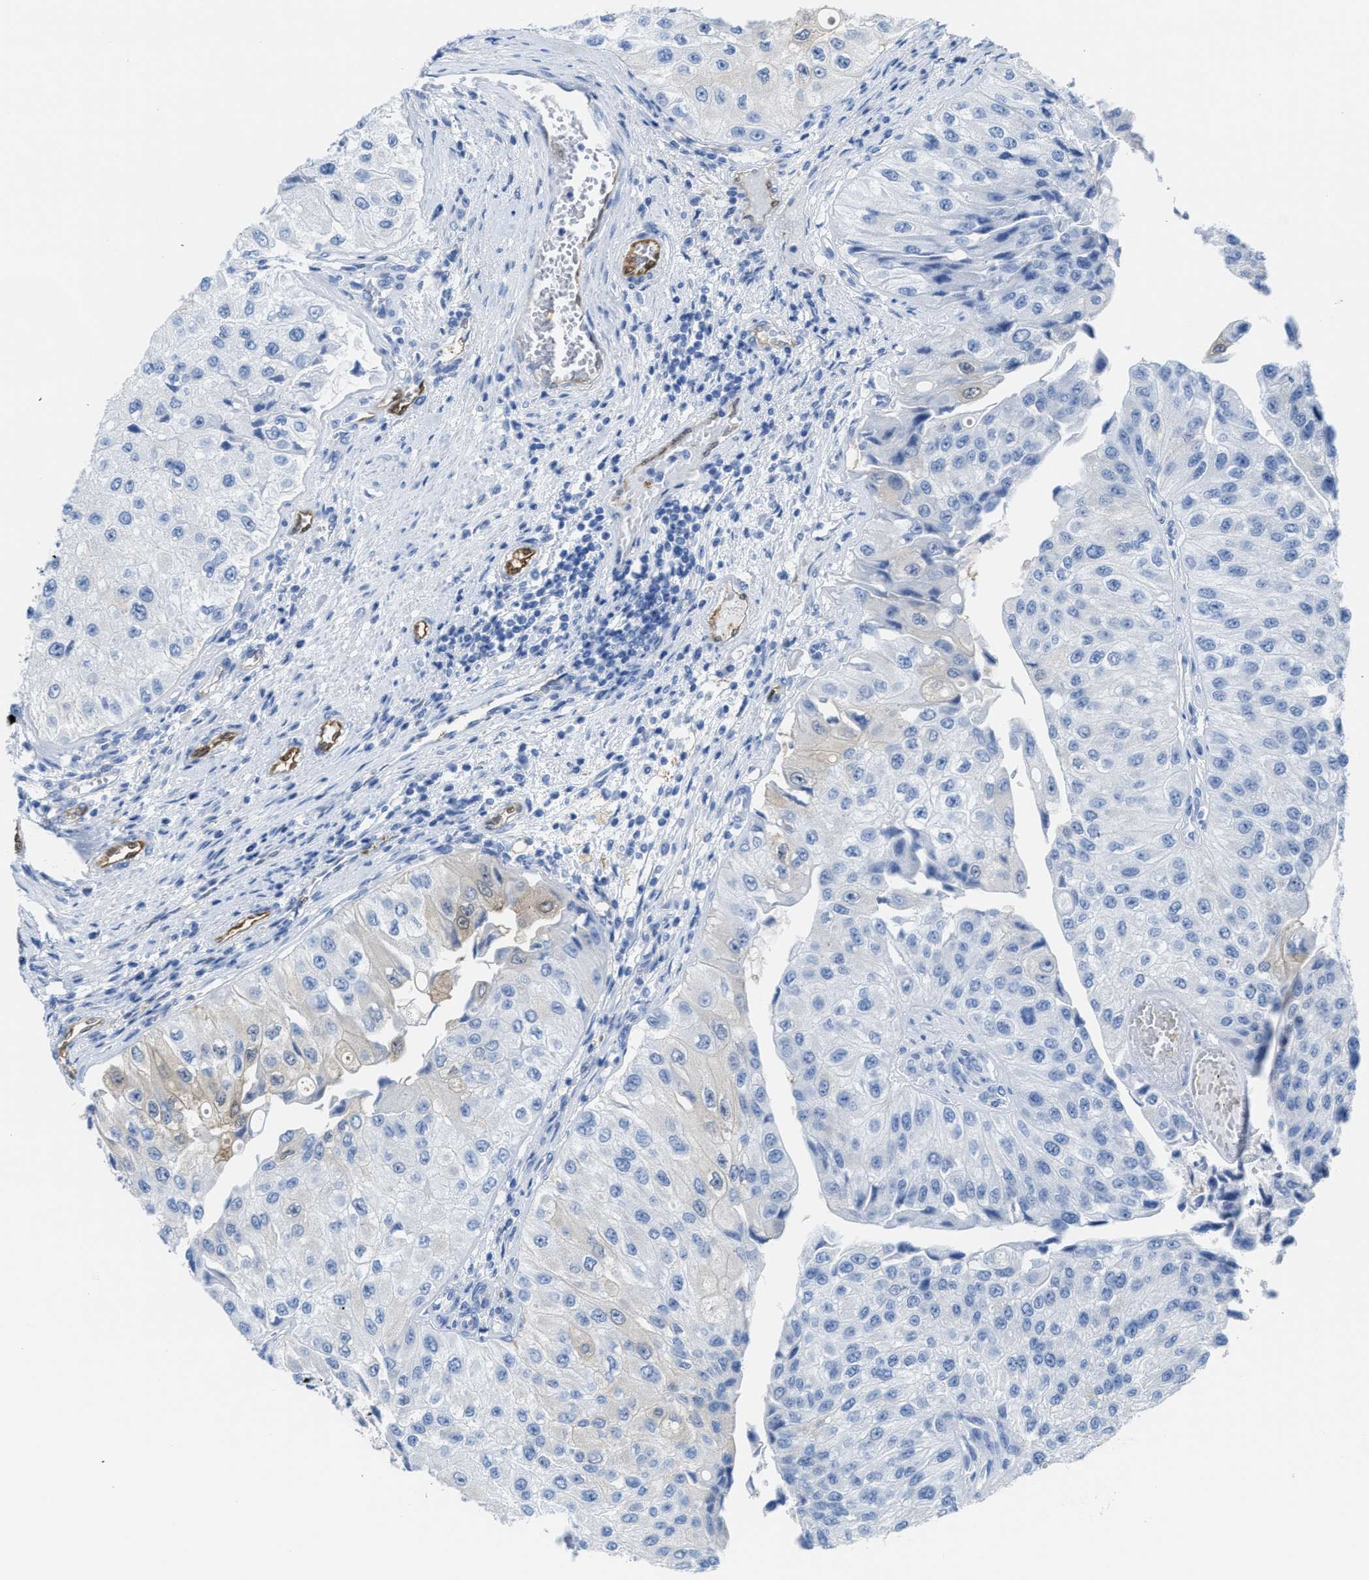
{"staining": {"intensity": "negative", "quantity": "none", "location": "none"}, "tissue": "urothelial cancer", "cell_type": "Tumor cells", "image_type": "cancer", "snomed": [{"axis": "morphology", "description": "Urothelial carcinoma, High grade"}, {"axis": "topography", "description": "Kidney"}, {"axis": "topography", "description": "Urinary bladder"}], "caption": "IHC image of neoplastic tissue: human high-grade urothelial carcinoma stained with DAB (3,3'-diaminobenzidine) displays no significant protein staining in tumor cells.", "gene": "ASS1", "patient": {"sex": "male", "age": 77}}